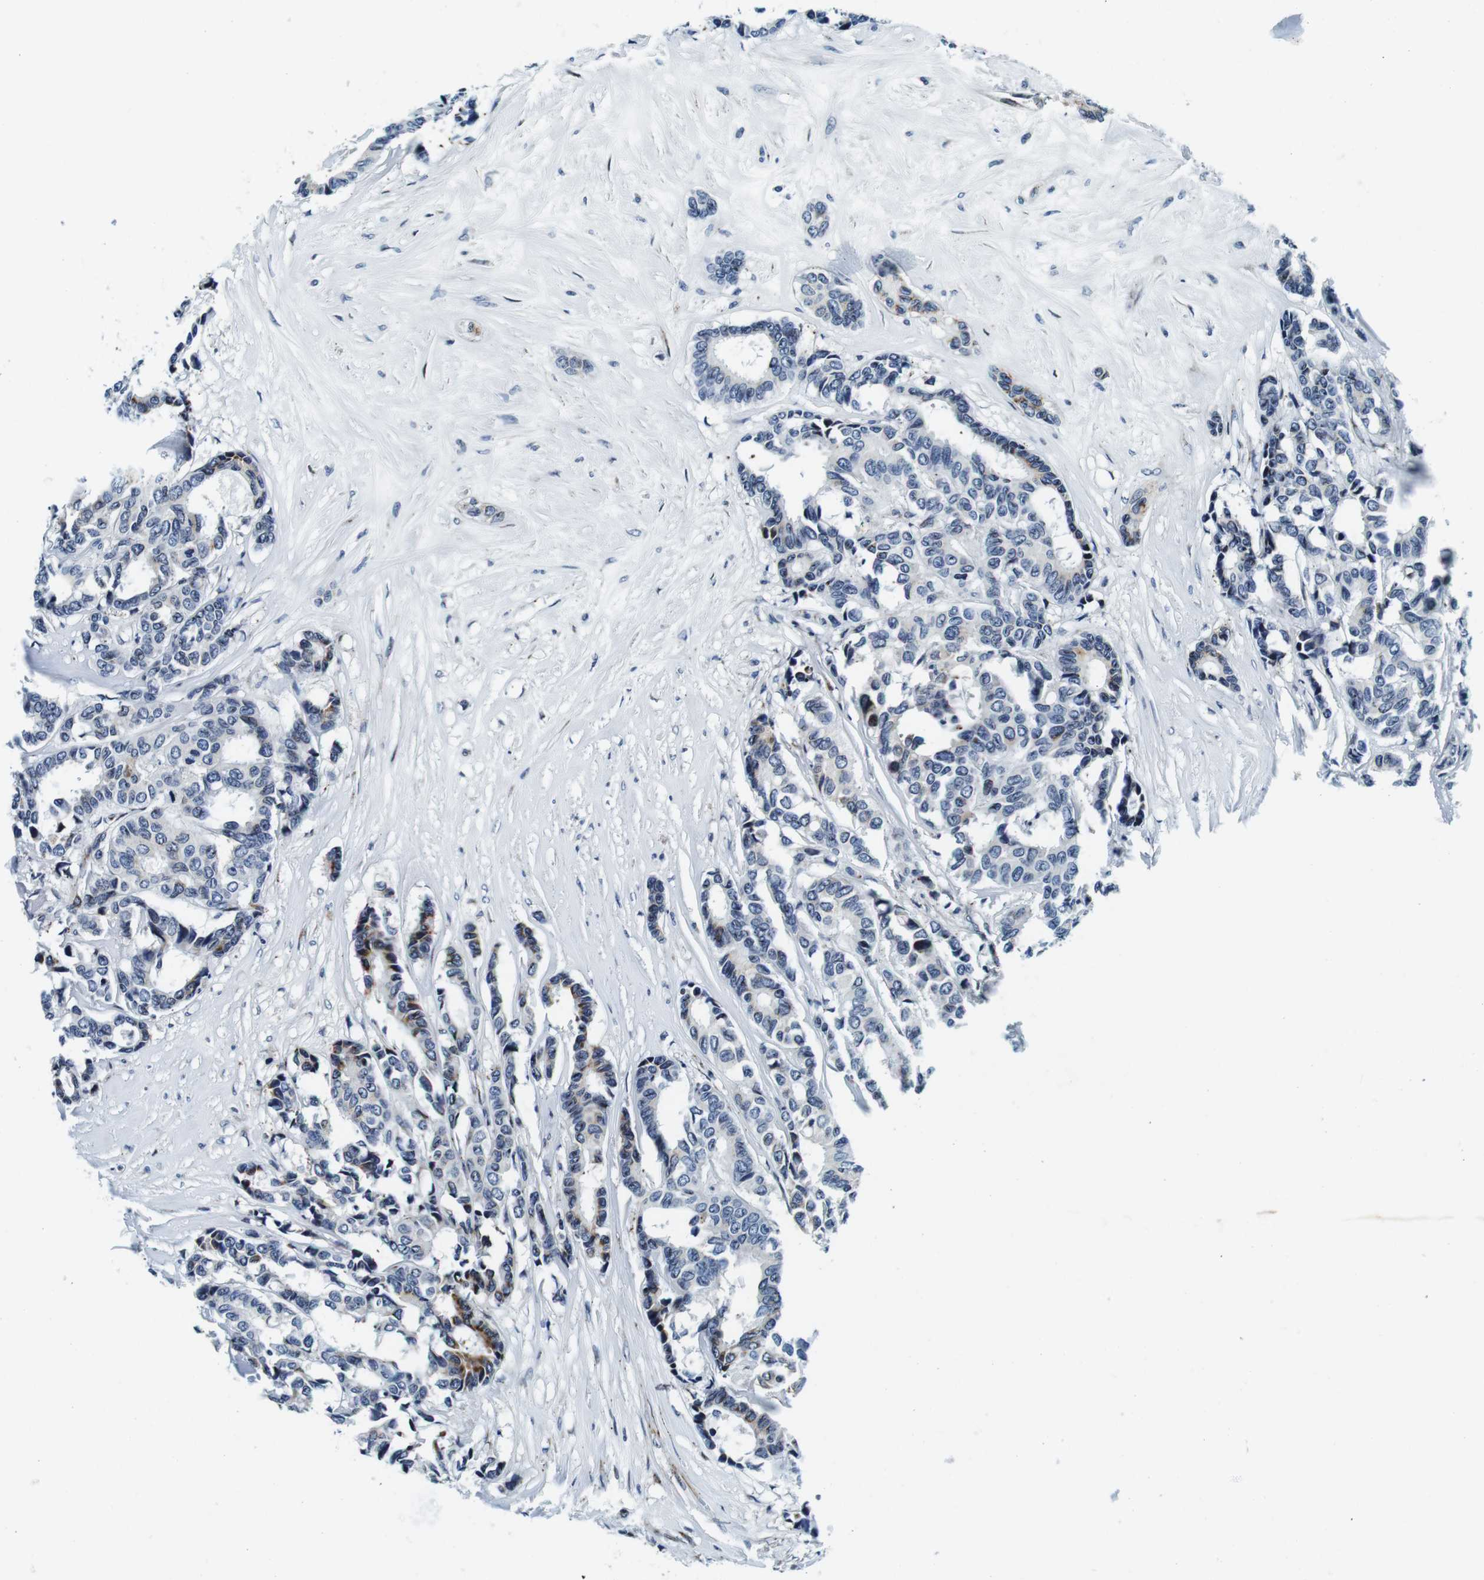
{"staining": {"intensity": "moderate", "quantity": "<25%", "location": "cytoplasmic/membranous"}, "tissue": "breast cancer", "cell_type": "Tumor cells", "image_type": "cancer", "snomed": [{"axis": "morphology", "description": "Duct carcinoma"}, {"axis": "topography", "description": "Breast"}], "caption": "IHC micrograph of neoplastic tissue: invasive ductal carcinoma (breast) stained using immunohistochemistry exhibits low levels of moderate protein expression localized specifically in the cytoplasmic/membranous of tumor cells, appearing as a cytoplasmic/membranous brown color.", "gene": "FAR2", "patient": {"sex": "female", "age": 87}}